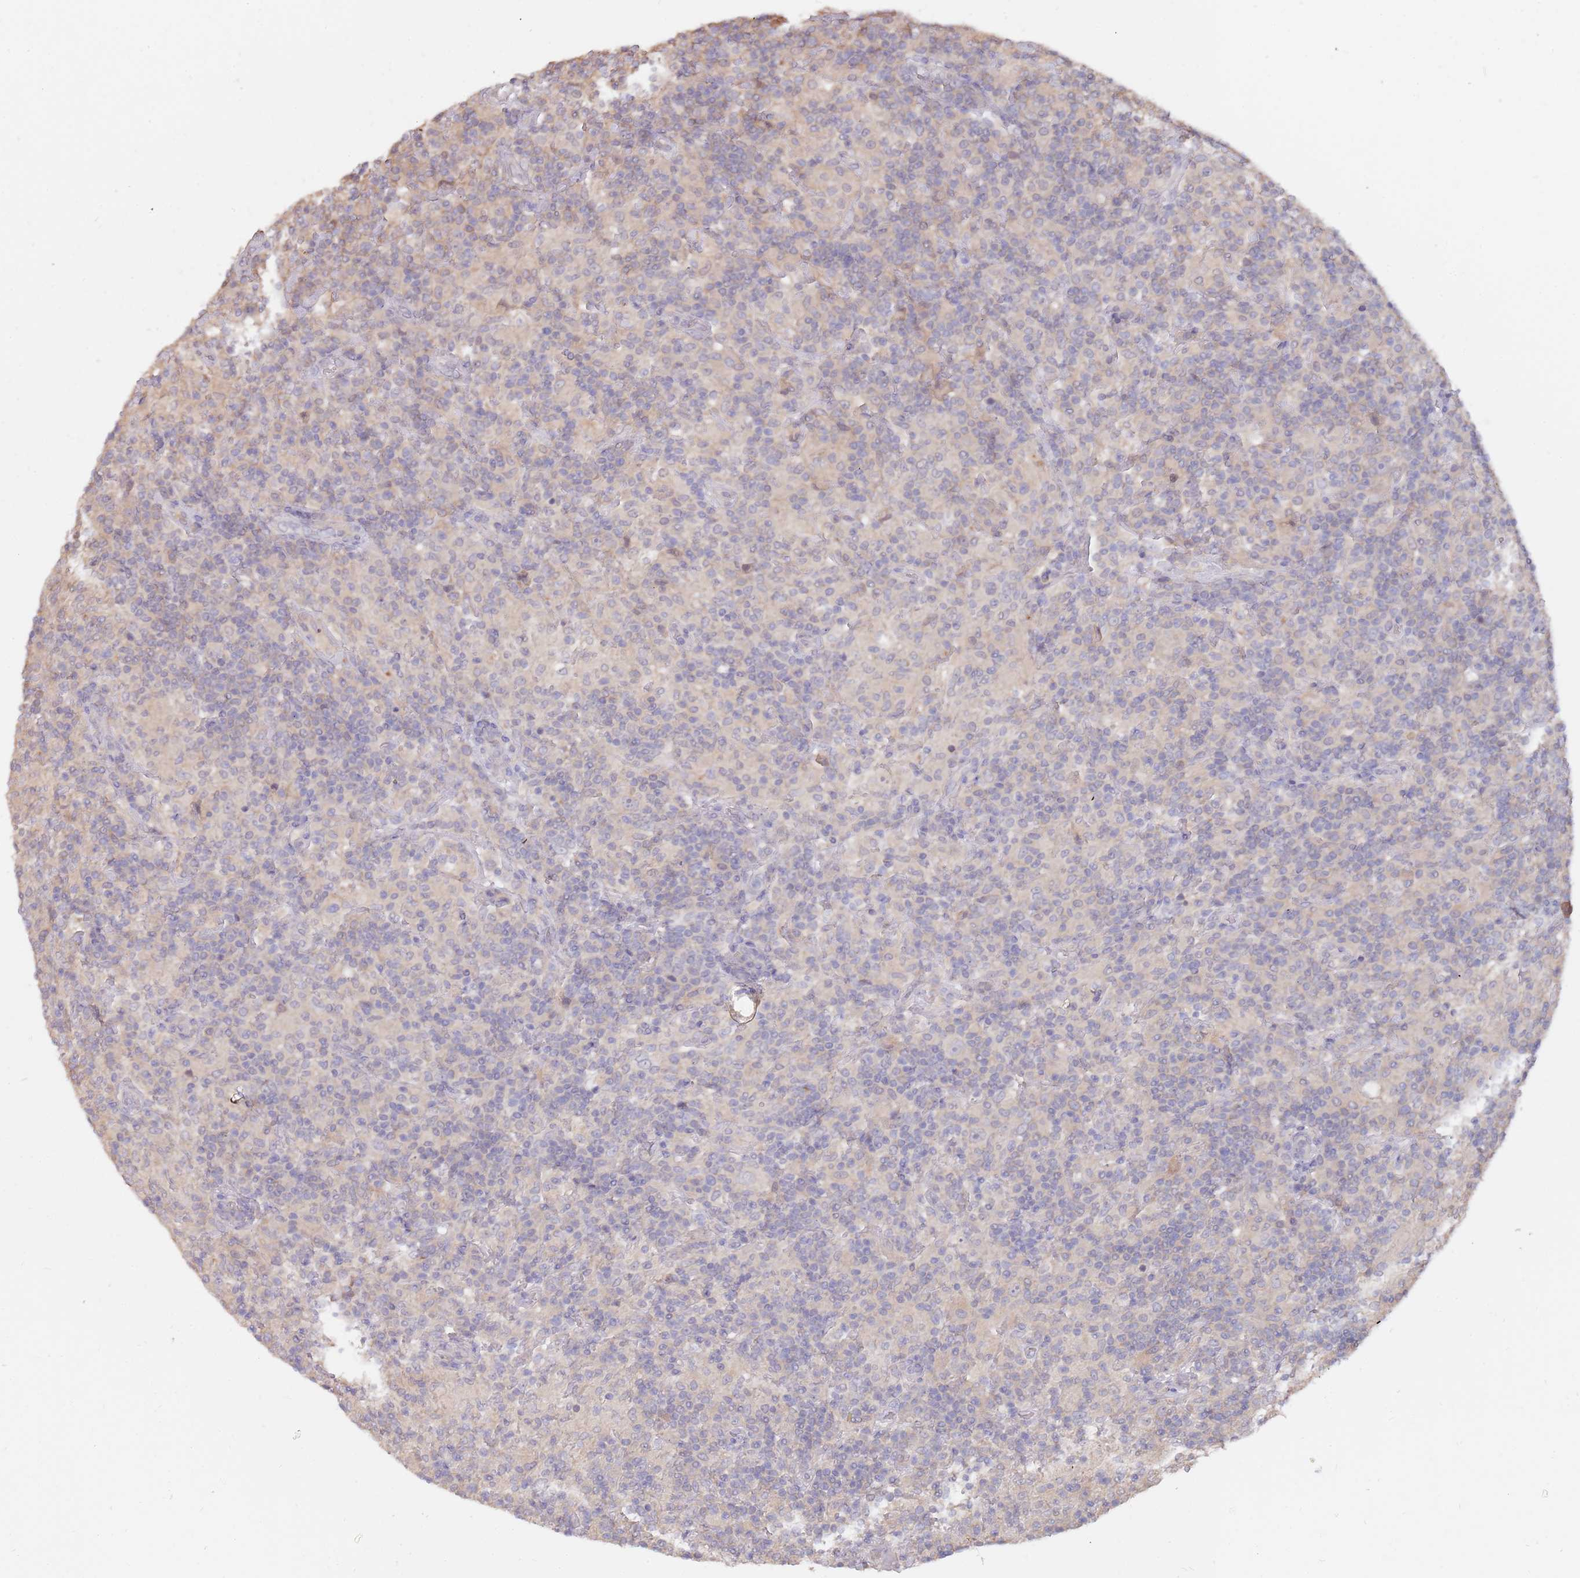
{"staining": {"intensity": "negative", "quantity": "none", "location": "none"}, "tissue": "lymphoma", "cell_type": "Tumor cells", "image_type": "cancer", "snomed": [{"axis": "morphology", "description": "Hodgkin's disease, NOS"}, {"axis": "topography", "description": "Lymph node"}], "caption": "IHC photomicrograph of neoplastic tissue: Hodgkin's disease stained with DAB (3,3'-diaminobenzidine) shows no significant protein staining in tumor cells.", "gene": "AP5S1", "patient": {"sex": "male", "age": 70}}